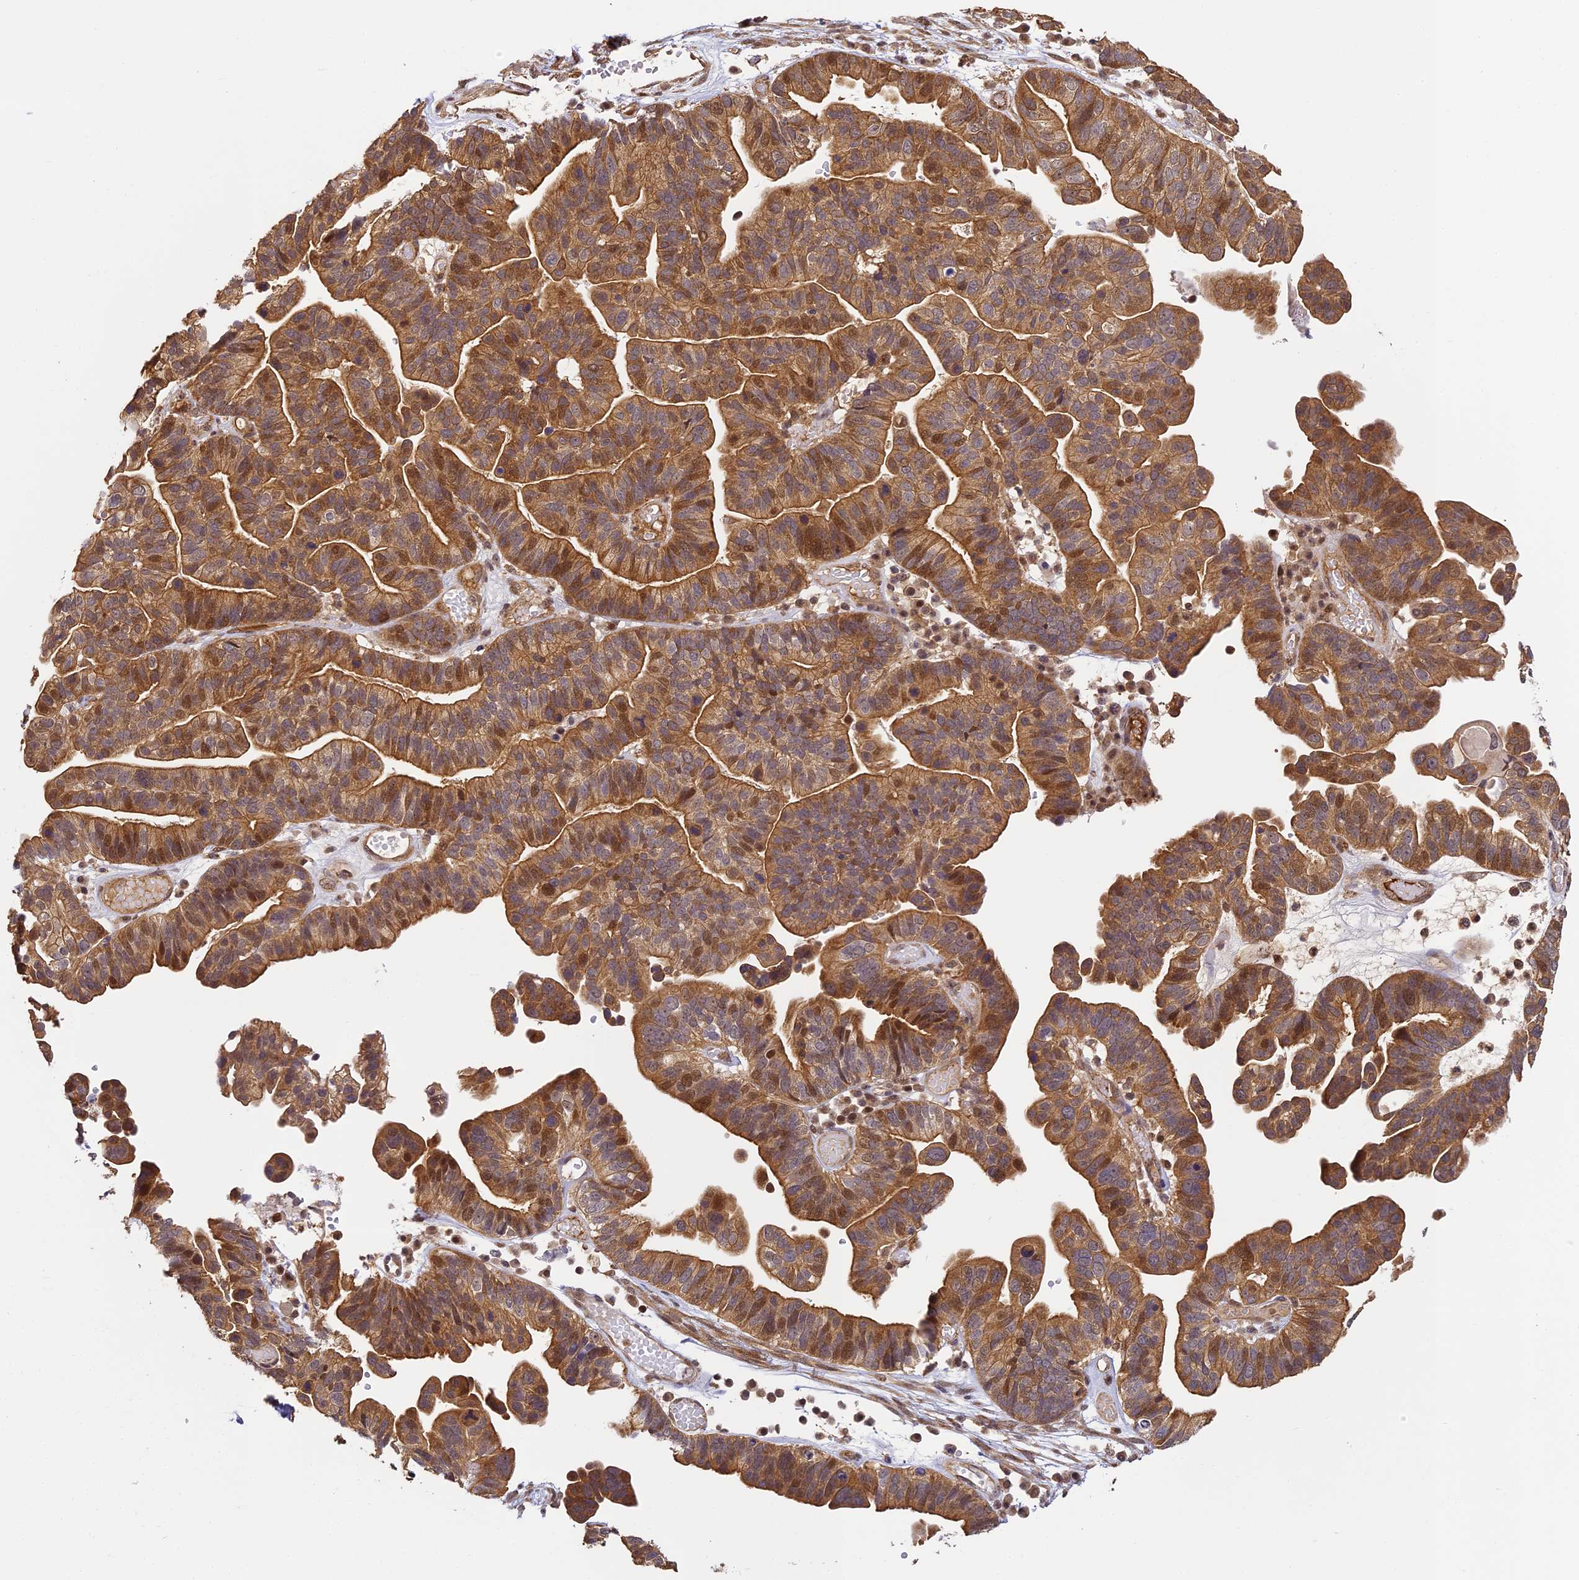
{"staining": {"intensity": "moderate", "quantity": ">75%", "location": "cytoplasmic/membranous,nuclear"}, "tissue": "ovarian cancer", "cell_type": "Tumor cells", "image_type": "cancer", "snomed": [{"axis": "morphology", "description": "Cystadenocarcinoma, serous, NOS"}, {"axis": "topography", "description": "Ovary"}], "caption": "A brown stain labels moderate cytoplasmic/membranous and nuclear staining of a protein in human ovarian cancer (serous cystadenocarcinoma) tumor cells. (brown staining indicates protein expression, while blue staining denotes nuclei).", "gene": "ZNF443", "patient": {"sex": "female", "age": 56}}